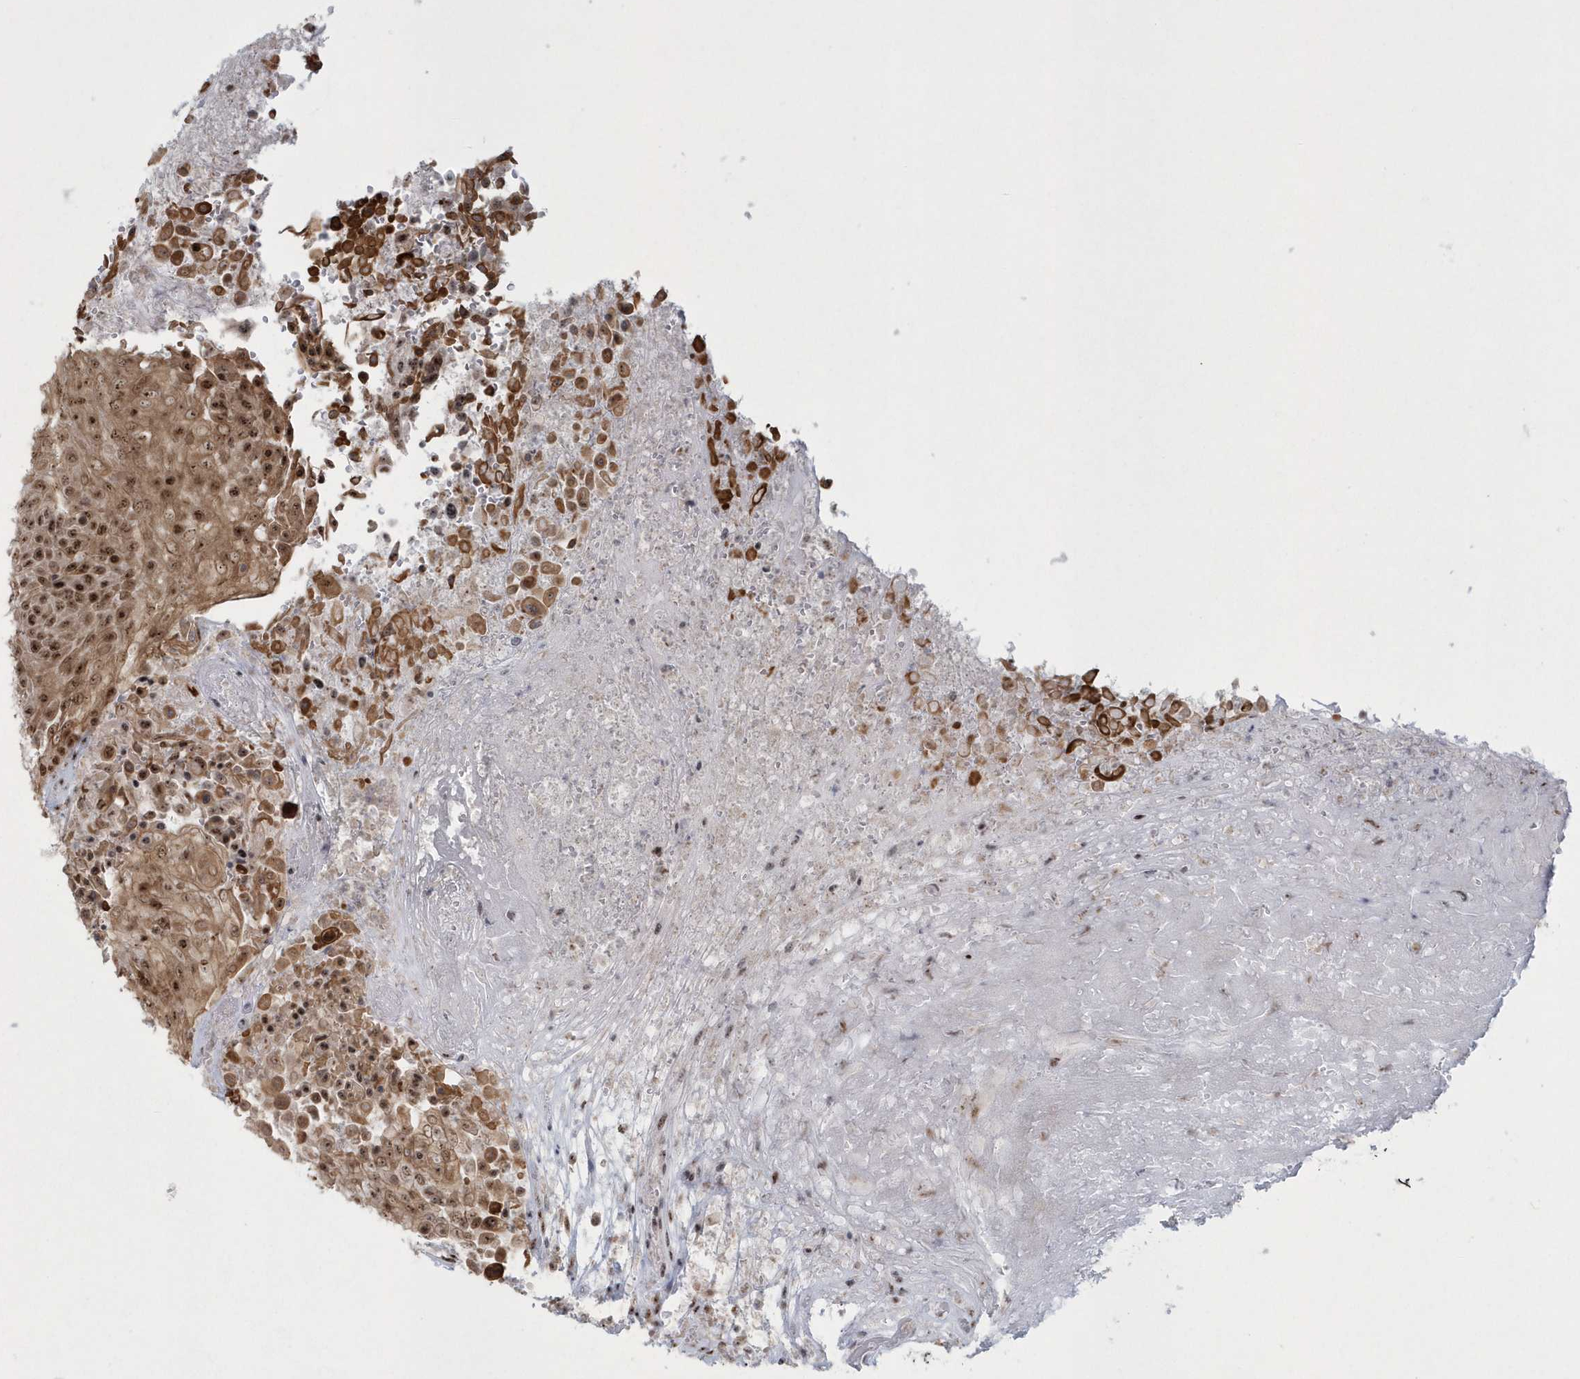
{"staining": {"intensity": "moderate", "quantity": ">75%", "location": "cytoplasmic/membranous,nuclear"}, "tissue": "urothelial cancer", "cell_type": "Tumor cells", "image_type": "cancer", "snomed": [{"axis": "morphology", "description": "Urothelial carcinoma, High grade"}, {"axis": "topography", "description": "Urinary bladder"}], "caption": "IHC (DAB) staining of high-grade urothelial carcinoma reveals moderate cytoplasmic/membranous and nuclear protein staining in about >75% of tumor cells.", "gene": "KDM6B", "patient": {"sex": "female", "age": 63}}